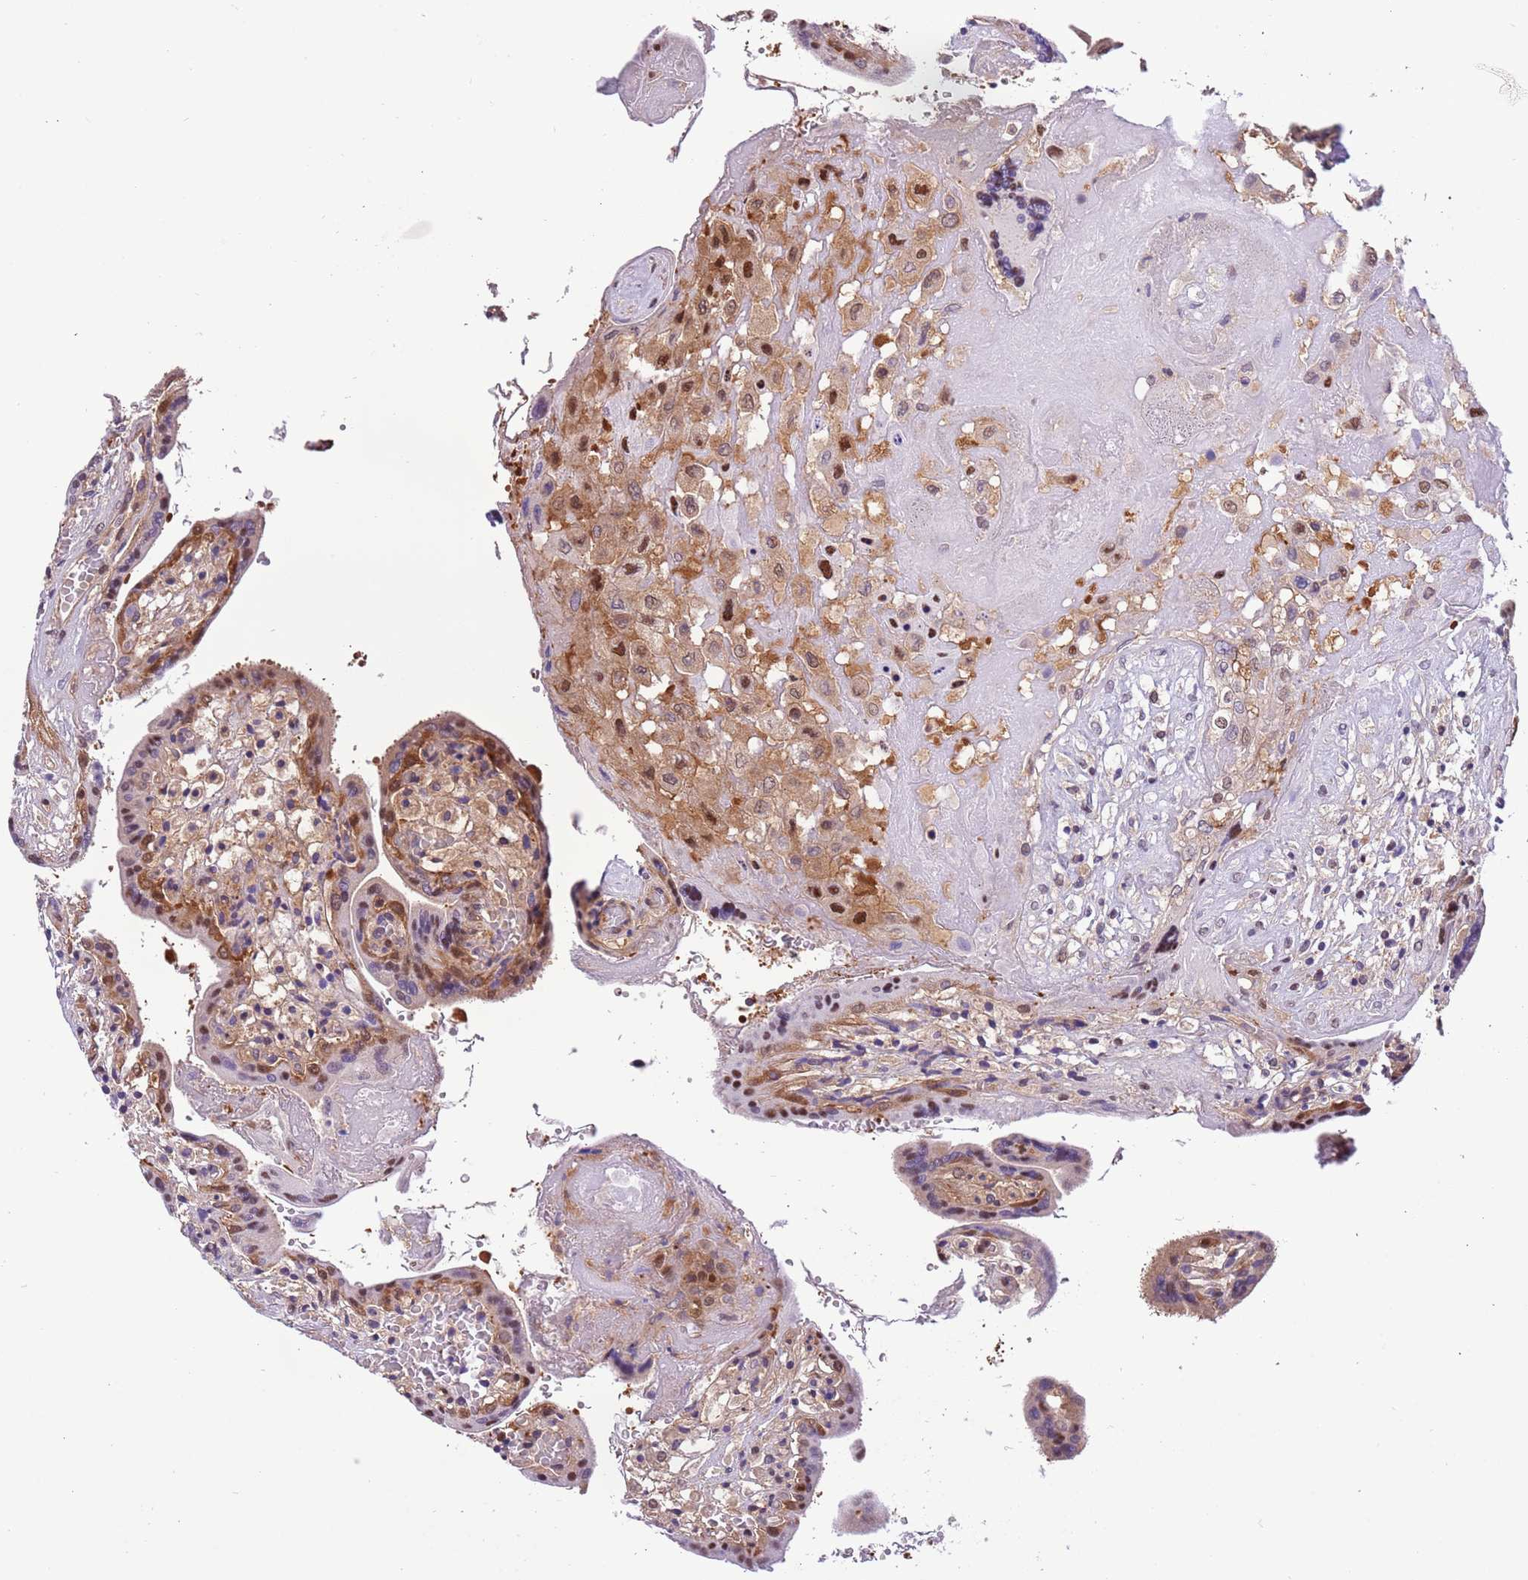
{"staining": {"intensity": "moderate", "quantity": "25%-75%", "location": "cytoplasmic/membranous,nuclear"}, "tissue": "placenta", "cell_type": "Decidual cells", "image_type": "normal", "snomed": [{"axis": "morphology", "description": "Normal tissue, NOS"}, {"axis": "topography", "description": "Placenta"}], "caption": "Brown immunohistochemical staining in unremarkable placenta shows moderate cytoplasmic/membranous,nuclear expression in approximately 25%-75% of decidual cells. Immunohistochemistry stains the protein of interest in brown and the nuclei are stained blue.", "gene": "STIP1", "patient": {"sex": "female", "age": 37}}